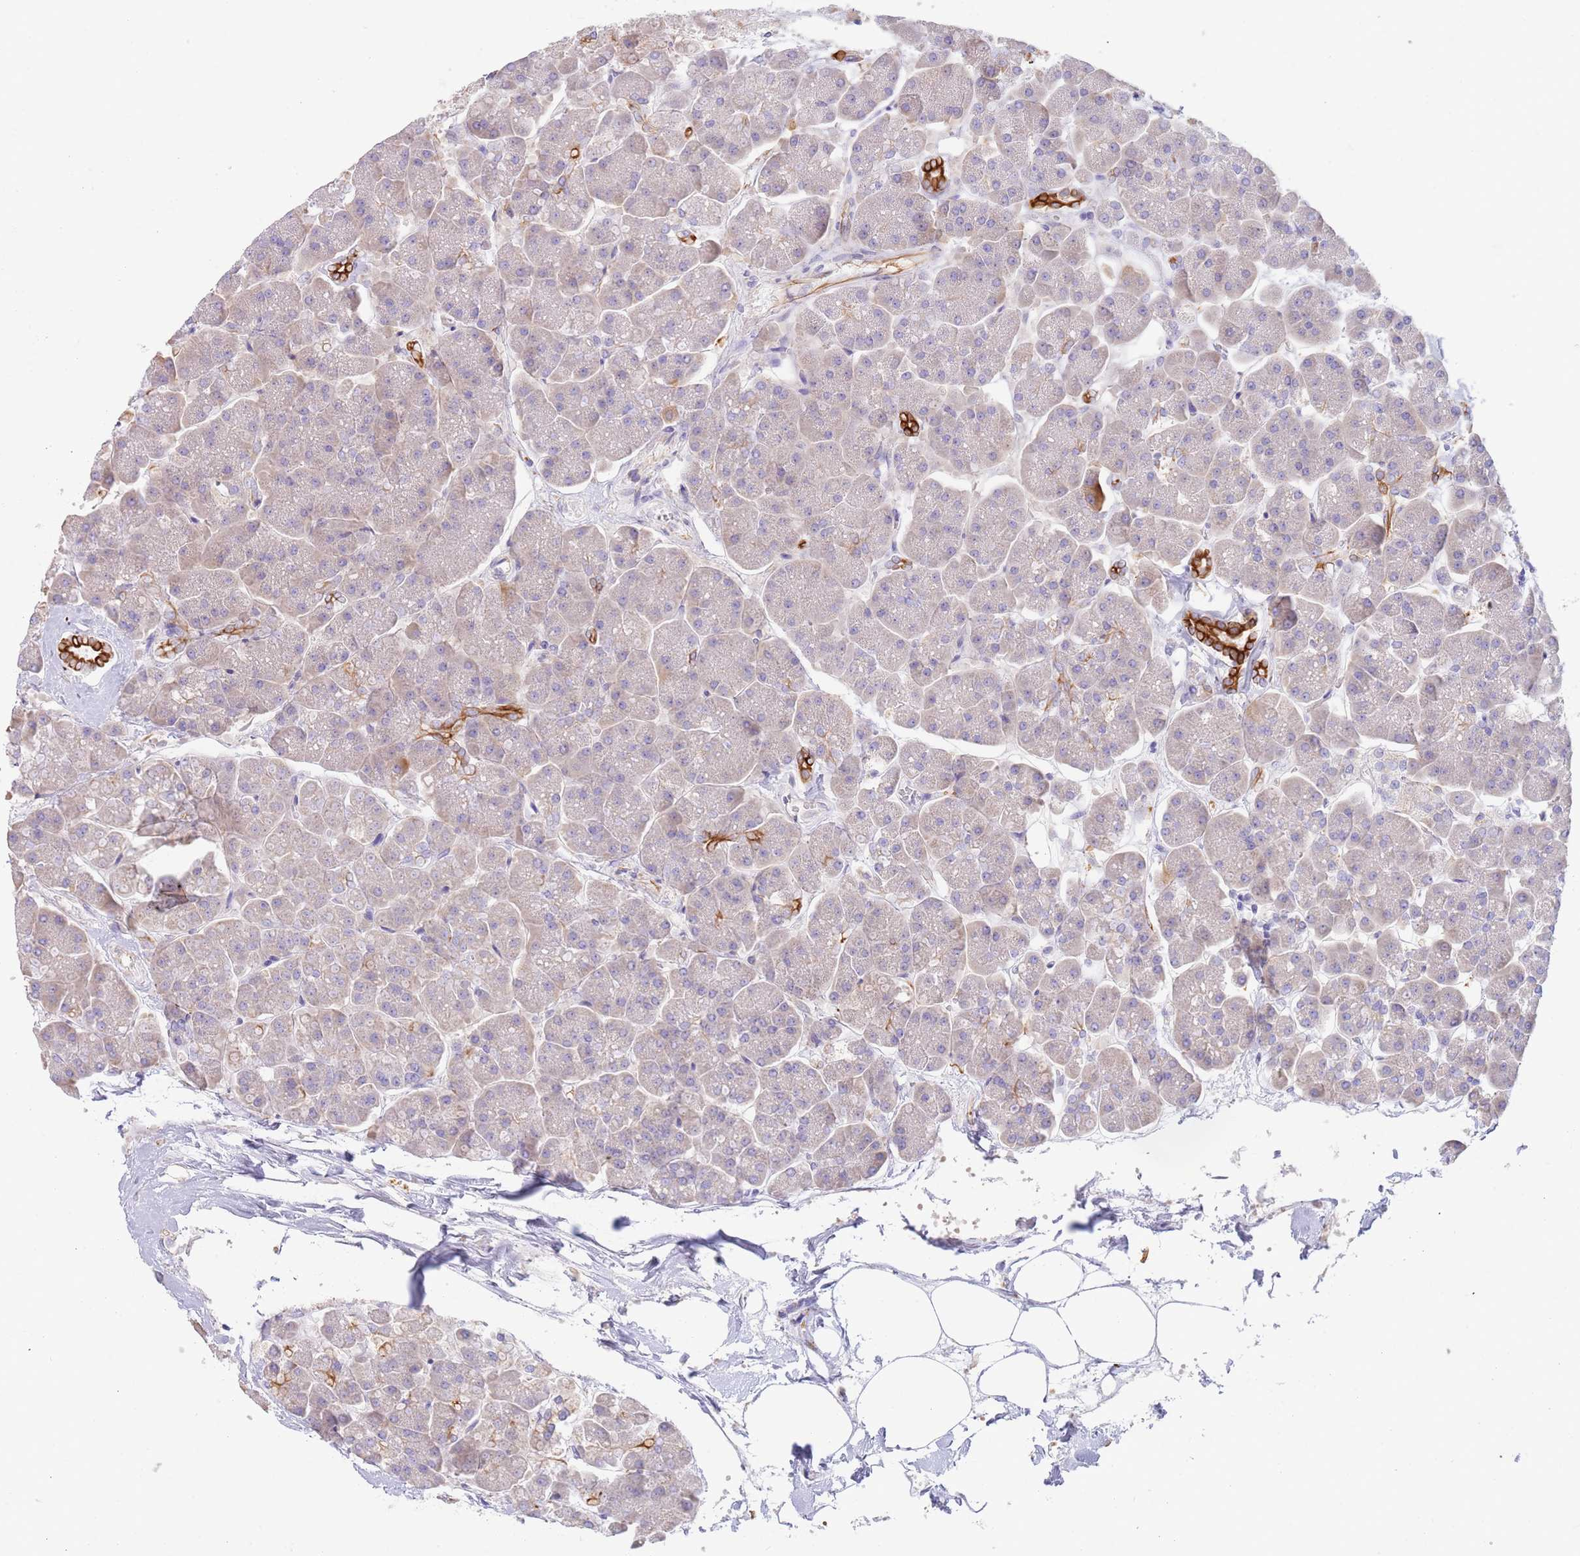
{"staining": {"intensity": "strong", "quantity": "<25%", "location": "cytoplasmic/membranous"}, "tissue": "pancreas", "cell_type": "Exocrine glandular cells", "image_type": "normal", "snomed": [{"axis": "morphology", "description": "Normal tissue, NOS"}, {"axis": "topography", "description": "Pancreas"}, {"axis": "topography", "description": "Peripheral nerve tissue"}], "caption": "This histopathology image reveals IHC staining of unremarkable human pancreas, with medium strong cytoplasmic/membranous staining in about <25% of exocrine glandular cells.", "gene": "CCDC149", "patient": {"sex": "male", "age": 54}}